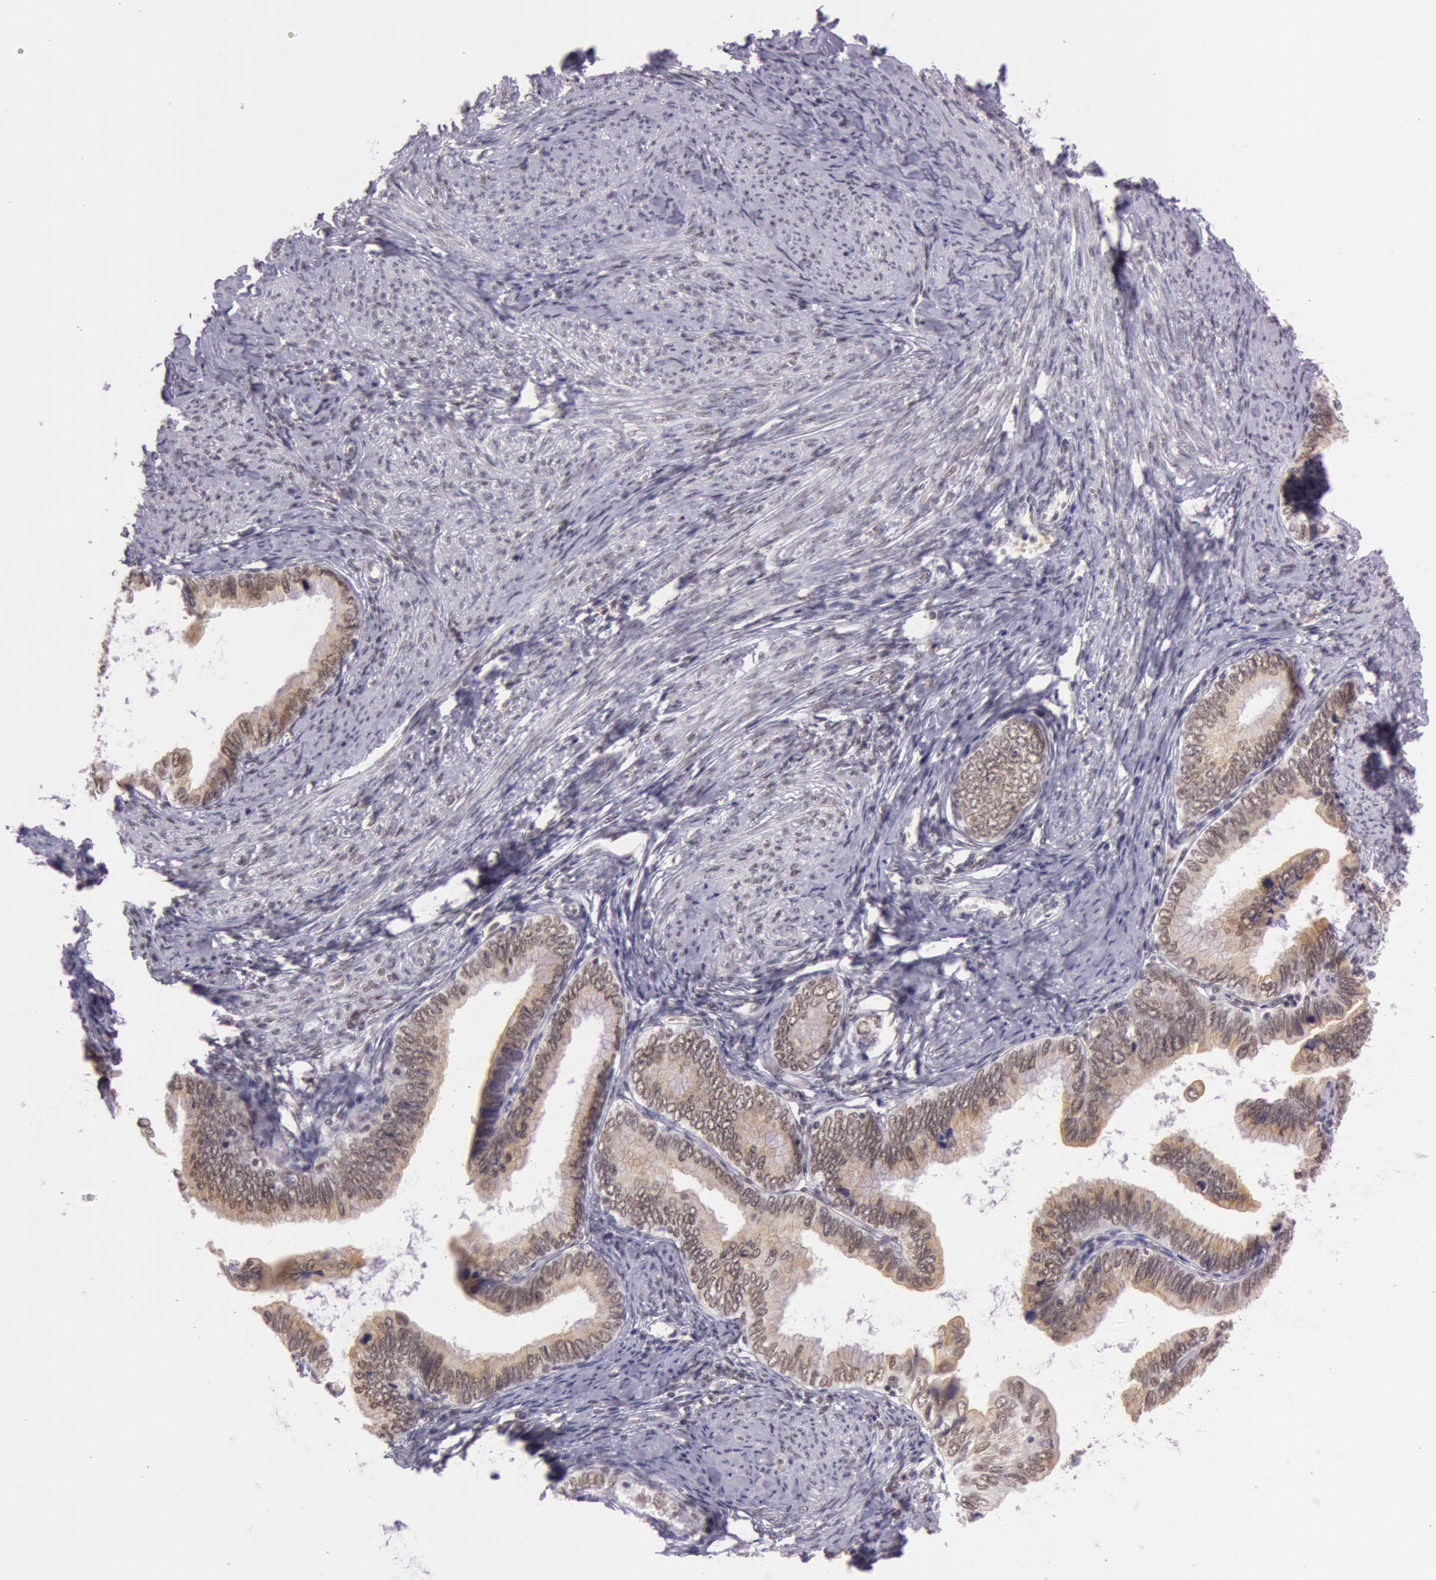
{"staining": {"intensity": "weak", "quantity": ">75%", "location": "cytoplasmic/membranous"}, "tissue": "cervical cancer", "cell_type": "Tumor cells", "image_type": "cancer", "snomed": [{"axis": "morphology", "description": "Adenocarcinoma, NOS"}, {"axis": "topography", "description": "Cervix"}], "caption": "Protein positivity by immunohistochemistry exhibits weak cytoplasmic/membranous staining in approximately >75% of tumor cells in cervical adenocarcinoma.", "gene": "NBN", "patient": {"sex": "female", "age": 49}}